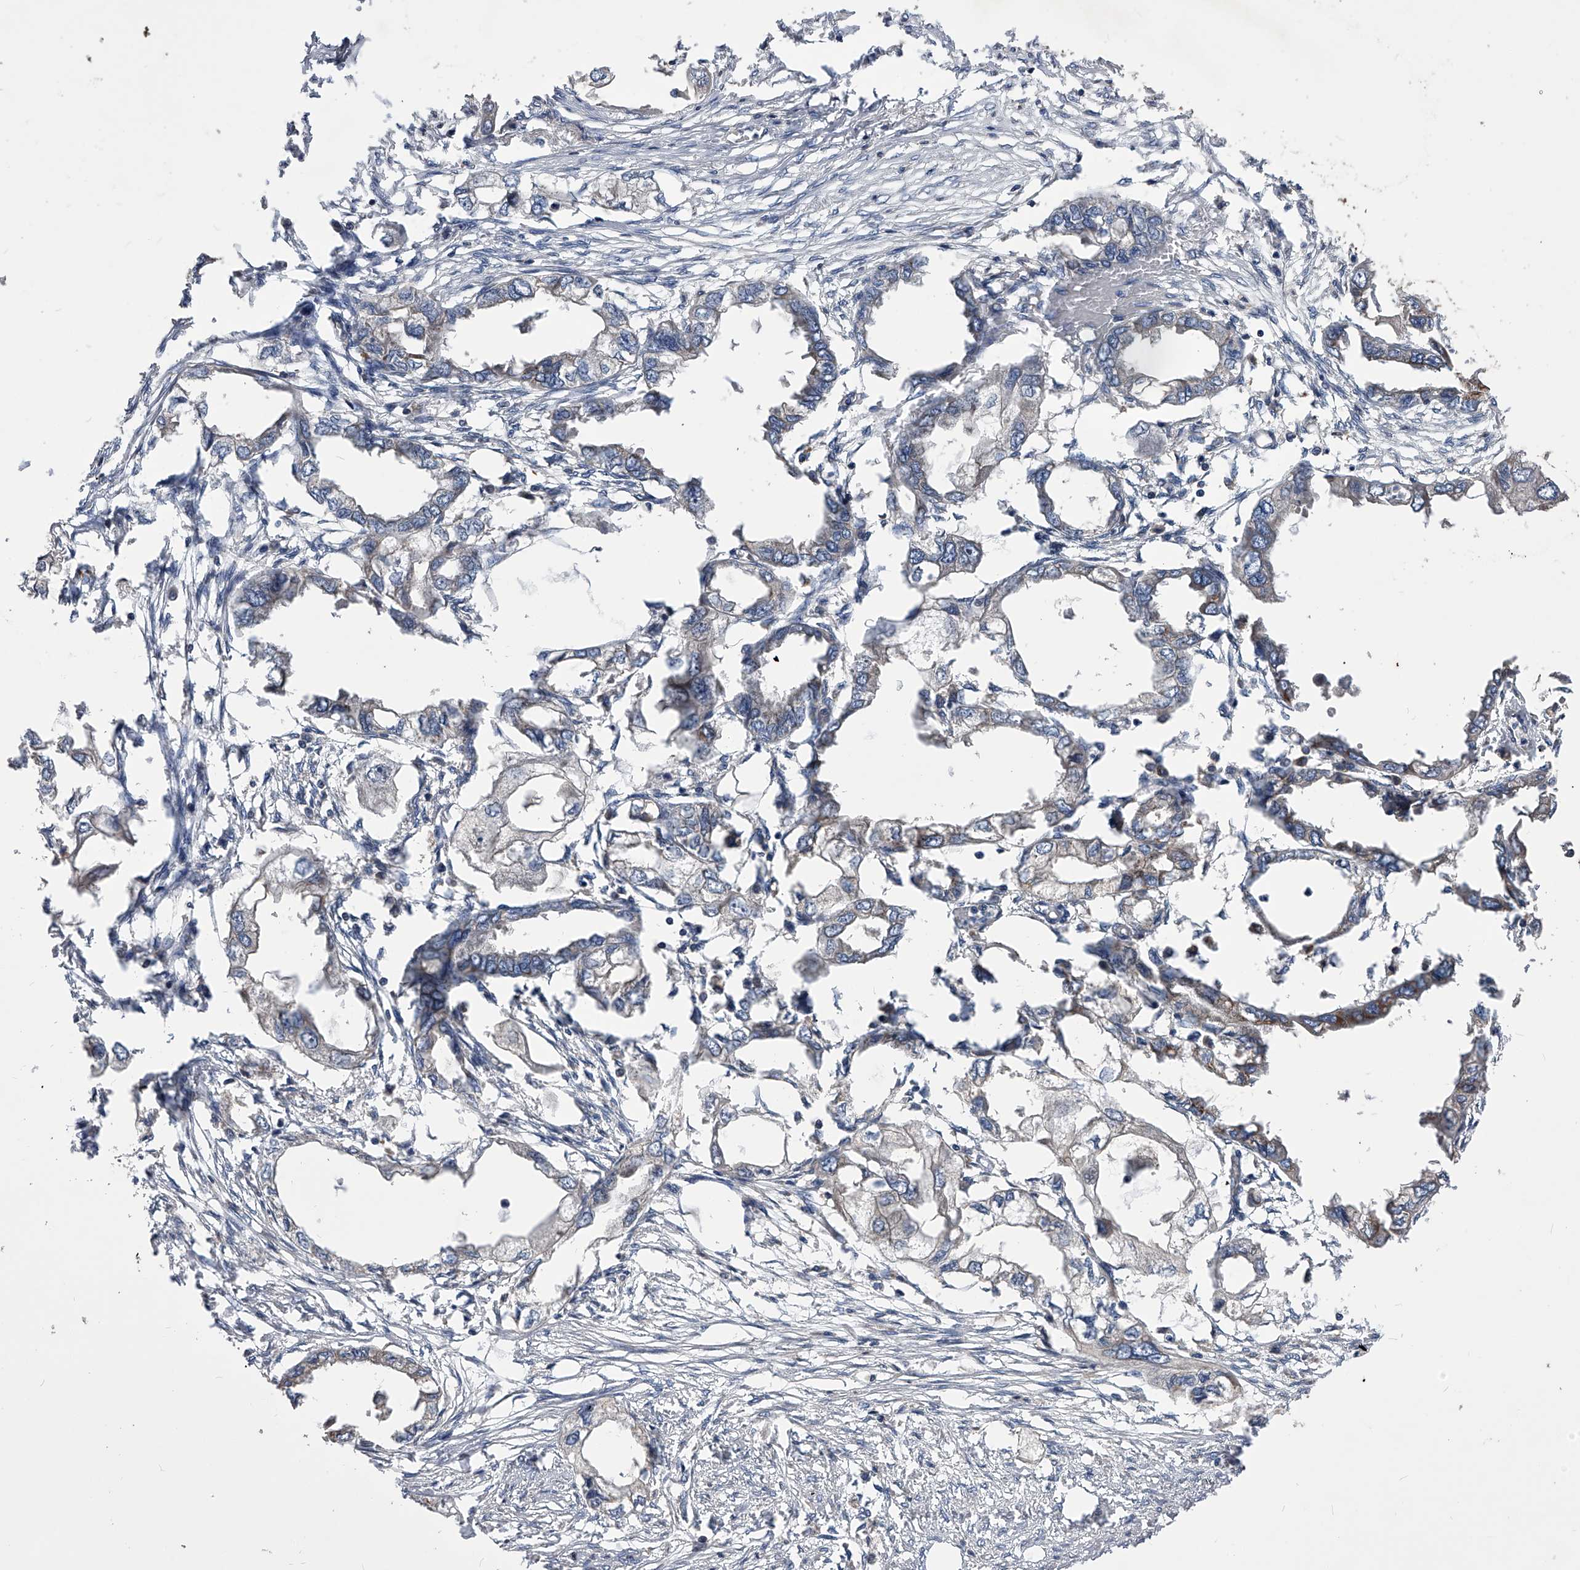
{"staining": {"intensity": "weak", "quantity": "<25%", "location": "cytoplasmic/membranous"}, "tissue": "endometrial cancer", "cell_type": "Tumor cells", "image_type": "cancer", "snomed": [{"axis": "morphology", "description": "Adenocarcinoma, NOS"}, {"axis": "morphology", "description": "Adenocarcinoma, metastatic, NOS"}, {"axis": "topography", "description": "Adipose tissue"}, {"axis": "topography", "description": "Endometrium"}], "caption": "This is an immunohistochemistry micrograph of human endometrial cancer (metastatic adenocarcinoma). There is no expression in tumor cells.", "gene": "CUL7", "patient": {"sex": "female", "age": 67}}